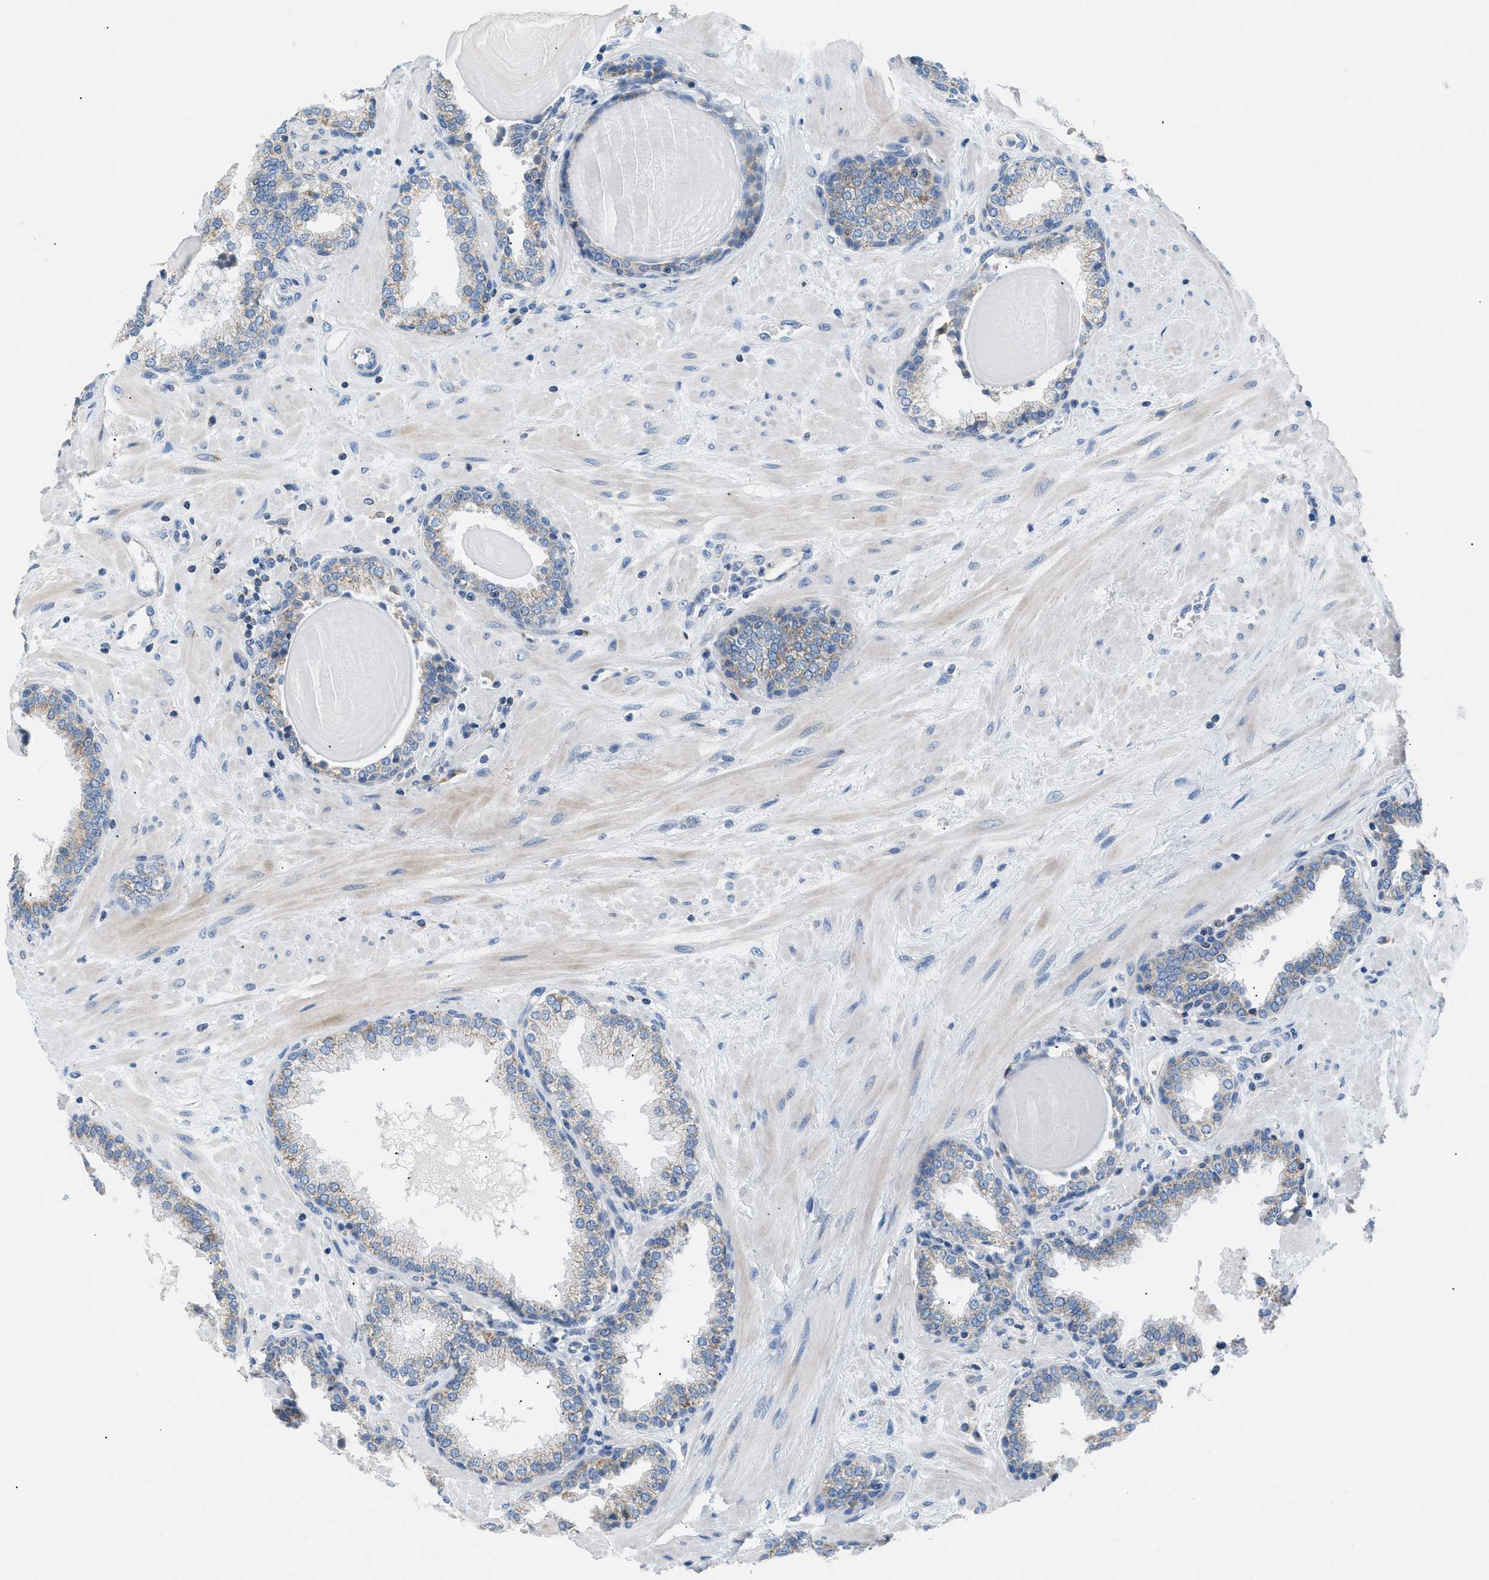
{"staining": {"intensity": "weak", "quantity": "<25%", "location": "cytoplasmic/membranous"}, "tissue": "prostate", "cell_type": "Glandular cells", "image_type": "normal", "snomed": [{"axis": "morphology", "description": "Normal tissue, NOS"}, {"axis": "topography", "description": "Prostate"}], "caption": "Glandular cells are negative for brown protein staining in unremarkable prostate. Brightfield microscopy of IHC stained with DAB (3,3'-diaminobenzidine) (brown) and hematoxylin (blue), captured at high magnification.", "gene": "ILDR1", "patient": {"sex": "male", "age": 51}}